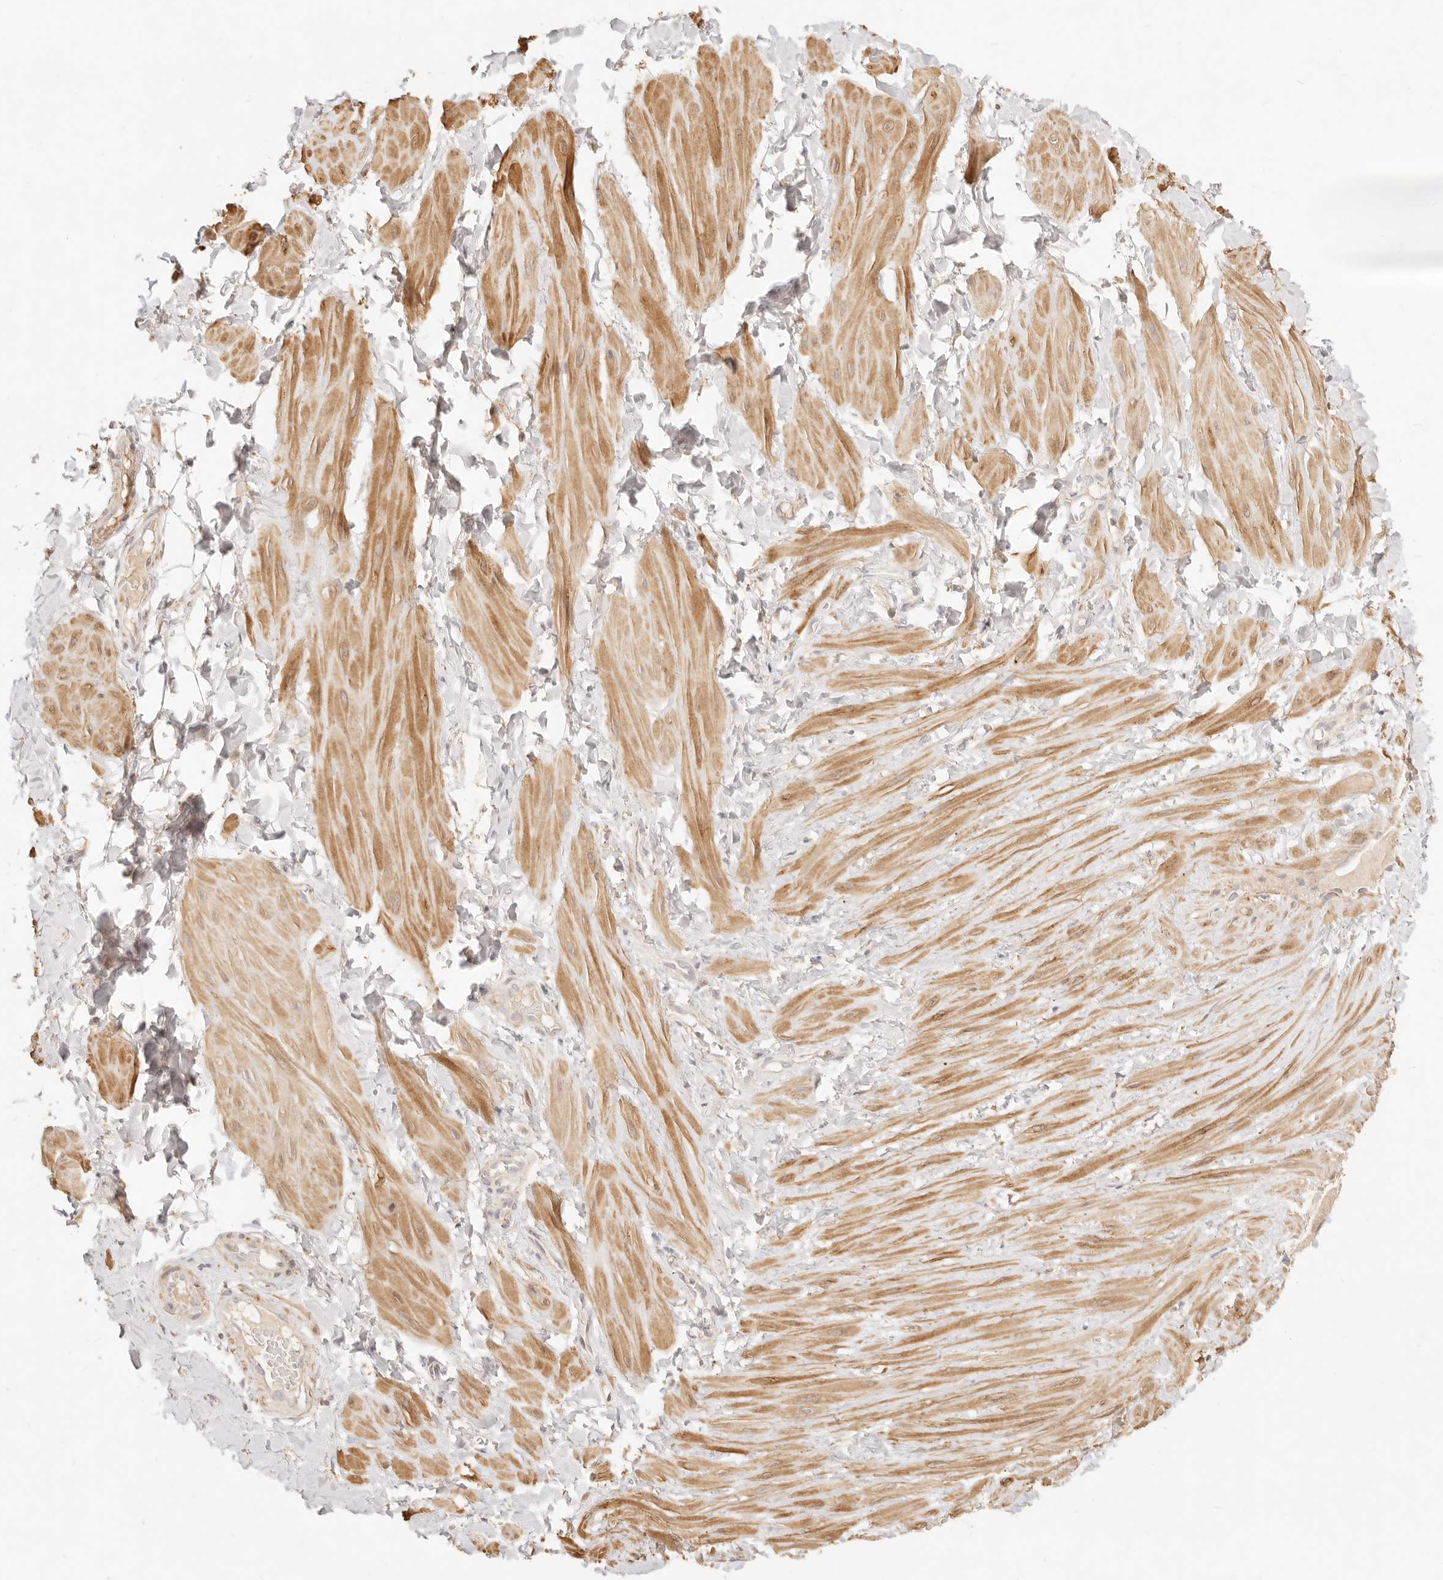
{"staining": {"intensity": "weak", "quantity": "<25%", "location": "cytoplasmic/membranous"}, "tissue": "adipose tissue", "cell_type": "Adipocytes", "image_type": "normal", "snomed": [{"axis": "morphology", "description": "Normal tissue, NOS"}, {"axis": "topography", "description": "Adipose tissue"}, {"axis": "topography", "description": "Vascular tissue"}, {"axis": "topography", "description": "Peripheral nerve tissue"}], "caption": "IHC histopathology image of normal adipose tissue stained for a protein (brown), which shows no staining in adipocytes.", "gene": "RUBCNL", "patient": {"sex": "male", "age": 25}}